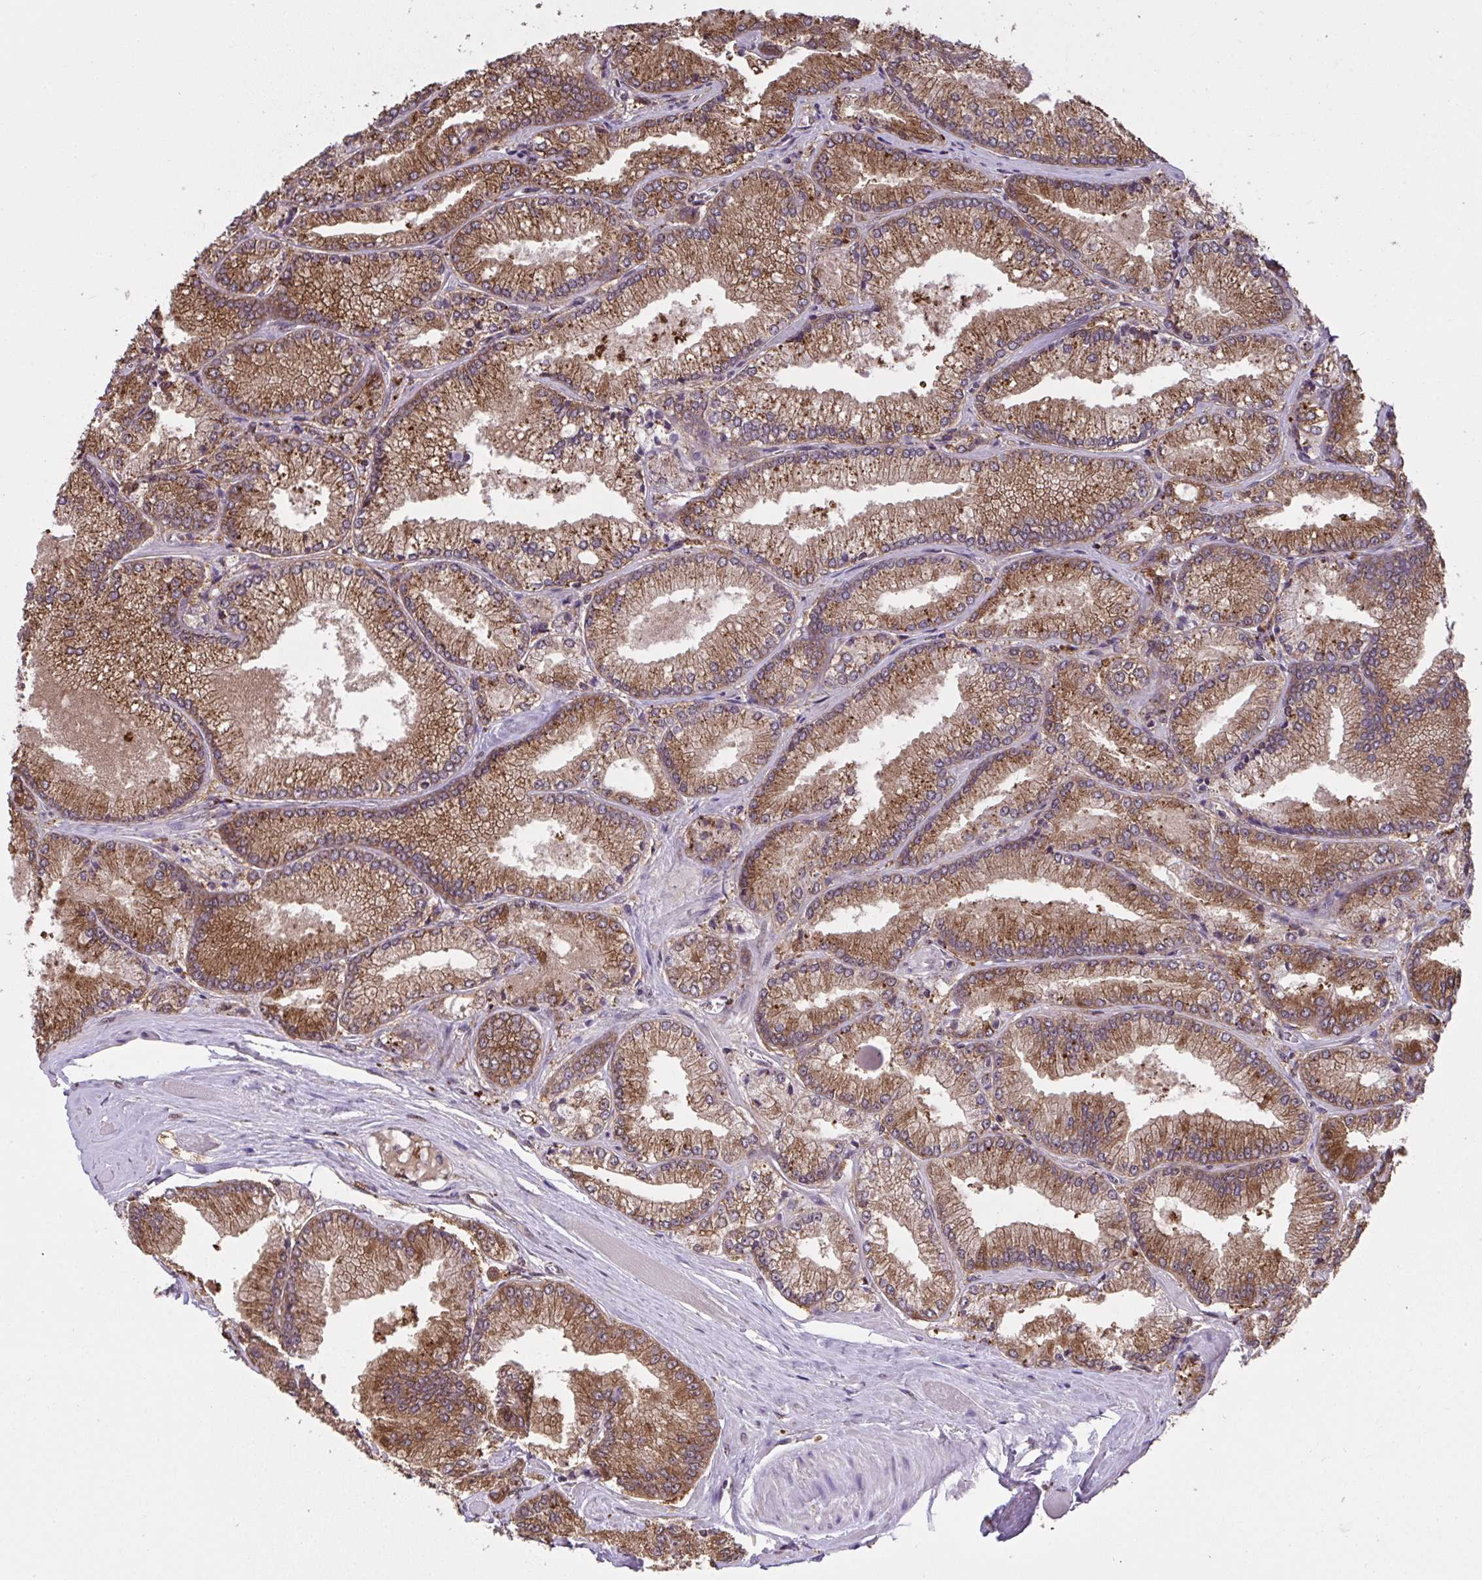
{"staining": {"intensity": "moderate", "quantity": ">75%", "location": "cytoplasmic/membranous"}, "tissue": "prostate cancer", "cell_type": "Tumor cells", "image_type": "cancer", "snomed": [{"axis": "morphology", "description": "Adenocarcinoma, Low grade"}, {"axis": "topography", "description": "Prostate"}], "caption": "Tumor cells reveal medium levels of moderate cytoplasmic/membranous staining in about >75% of cells in prostate low-grade adenocarcinoma. The staining is performed using DAB brown chromogen to label protein expression. The nuclei are counter-stained blue using hematoxylin.", "gene": "C12orf57", "patient": {"sex": "male", "age": 67}}